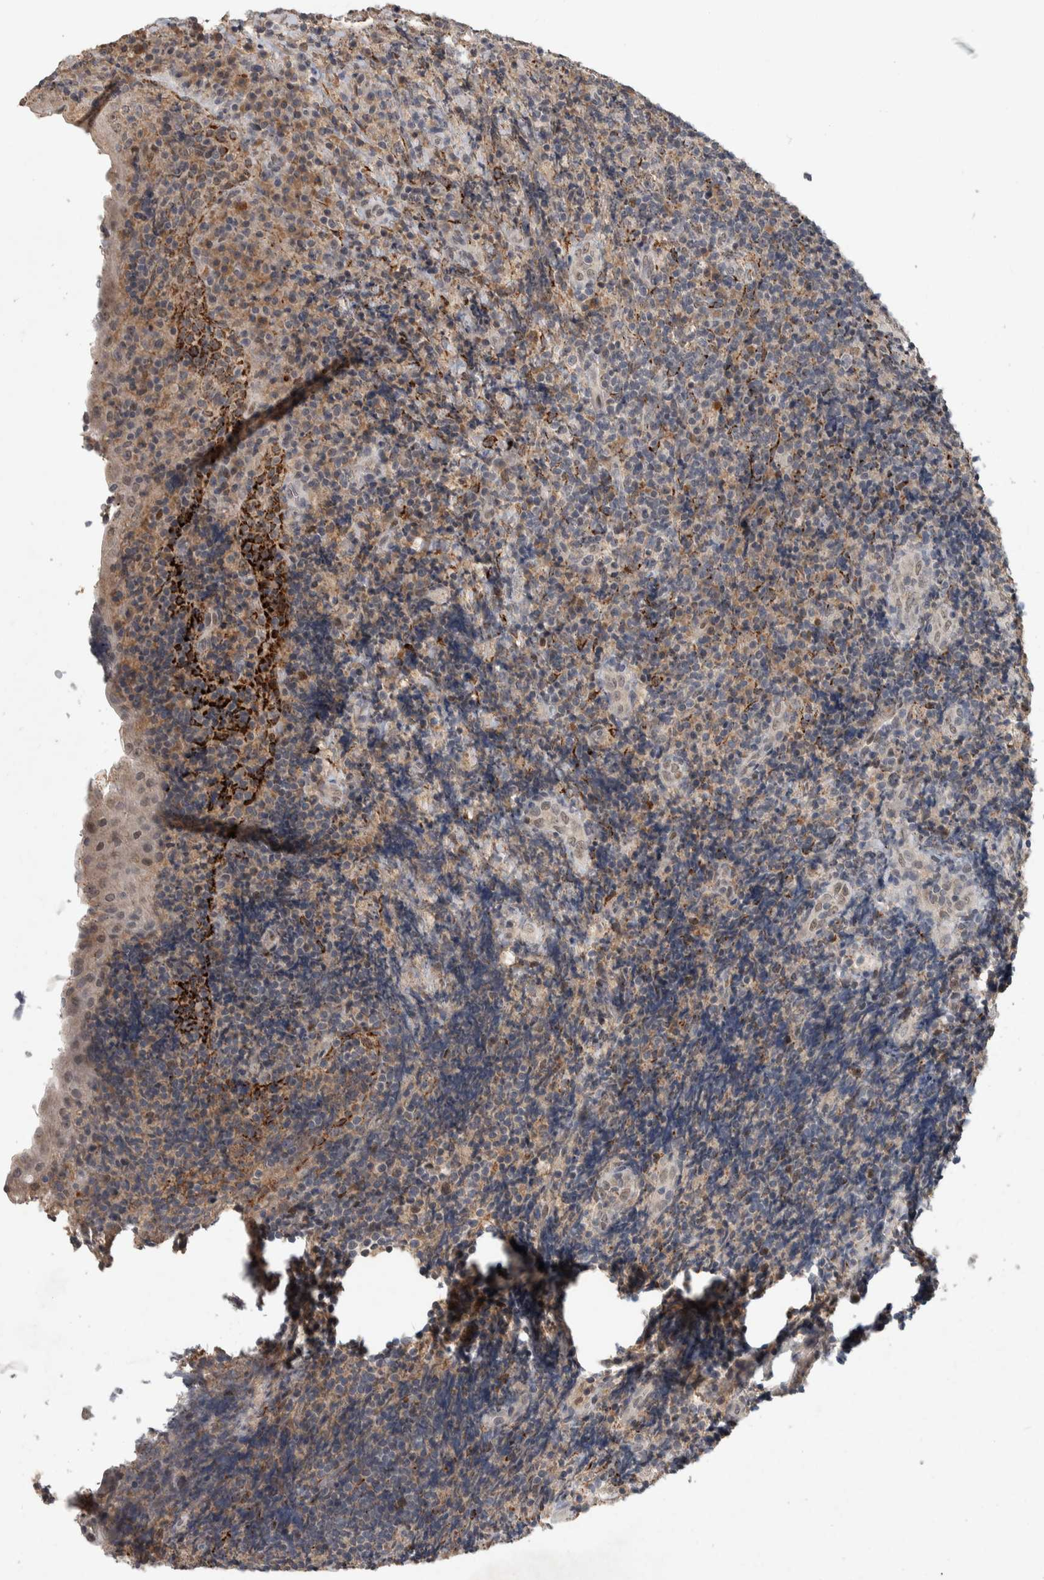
{"staining": {"intensity": "negative", "quantity": "none", "location": "none"}, "tissue": "lymphoma", "cell_type": "Tumor cells", "image_type": "cancer", "snomed": [{"axis": "morphology", "description": "Malignant lymphoma, non-Hodgkin's type, High grade"}, {"axis": "topography", "description": "Tonsil"}], "caption": "DAB immunohistochemical staining of lymphoma exhibits no significant positivity in tumor cells.", "gene": "CHRM3", "patient": {"sex": "female", "age": 36}}